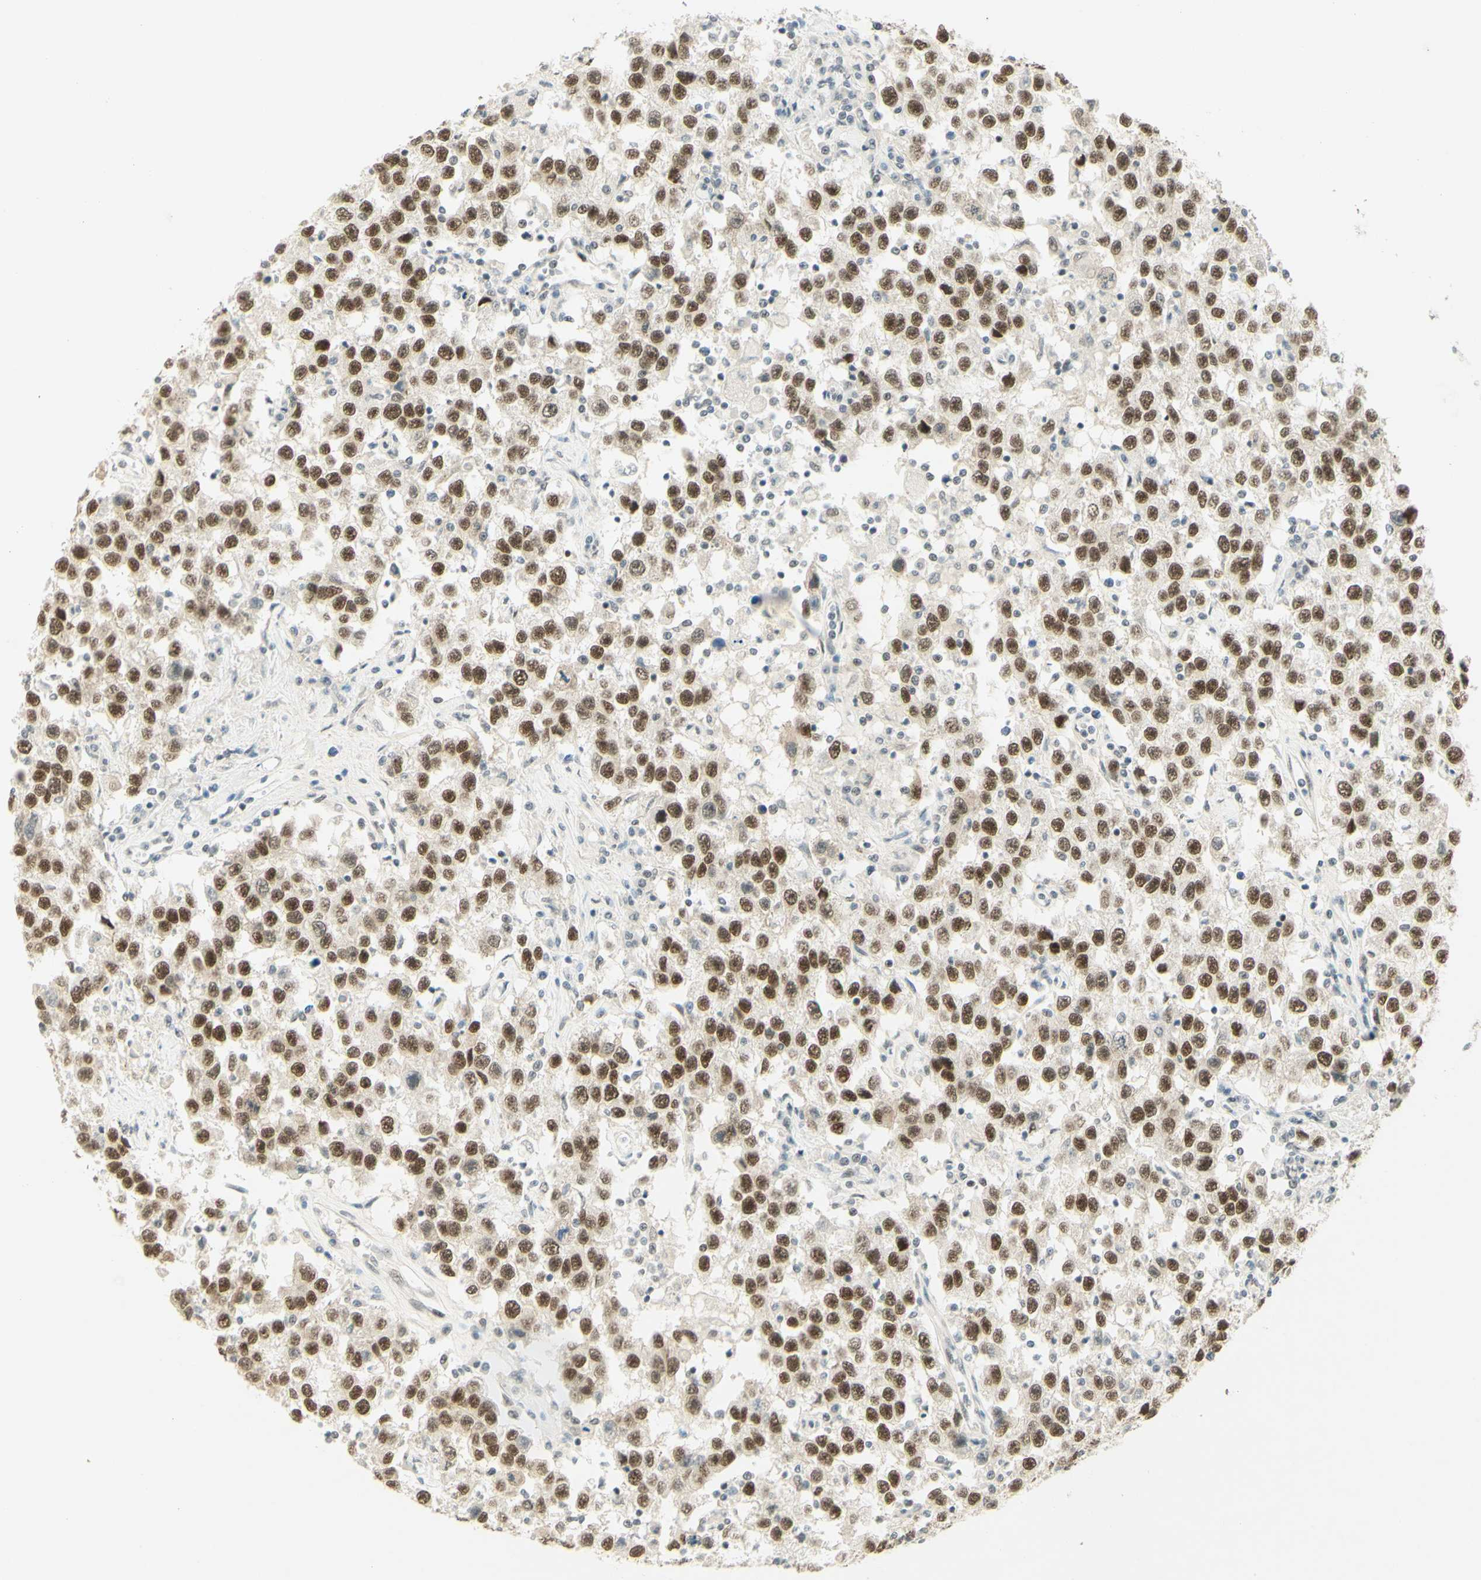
{"staining": {"intensity": "moderate", "quantity": ">75%", "location": "nuclear"}, "tissue": "testis cancer", "cell_type": "Tumor cells", "image_type": "cancer", "snomed": [{"axis": "morphology", "description": "Seminoma, NOS"}, {"axis": "topography", "description": "Testis"}], "caption": "Seminoma (testis) stained for a protein exhibits moderate nuclear positivity in tumor cells.", "gene": "PMS2", "patient": {"sex": "male", "age": 41}}